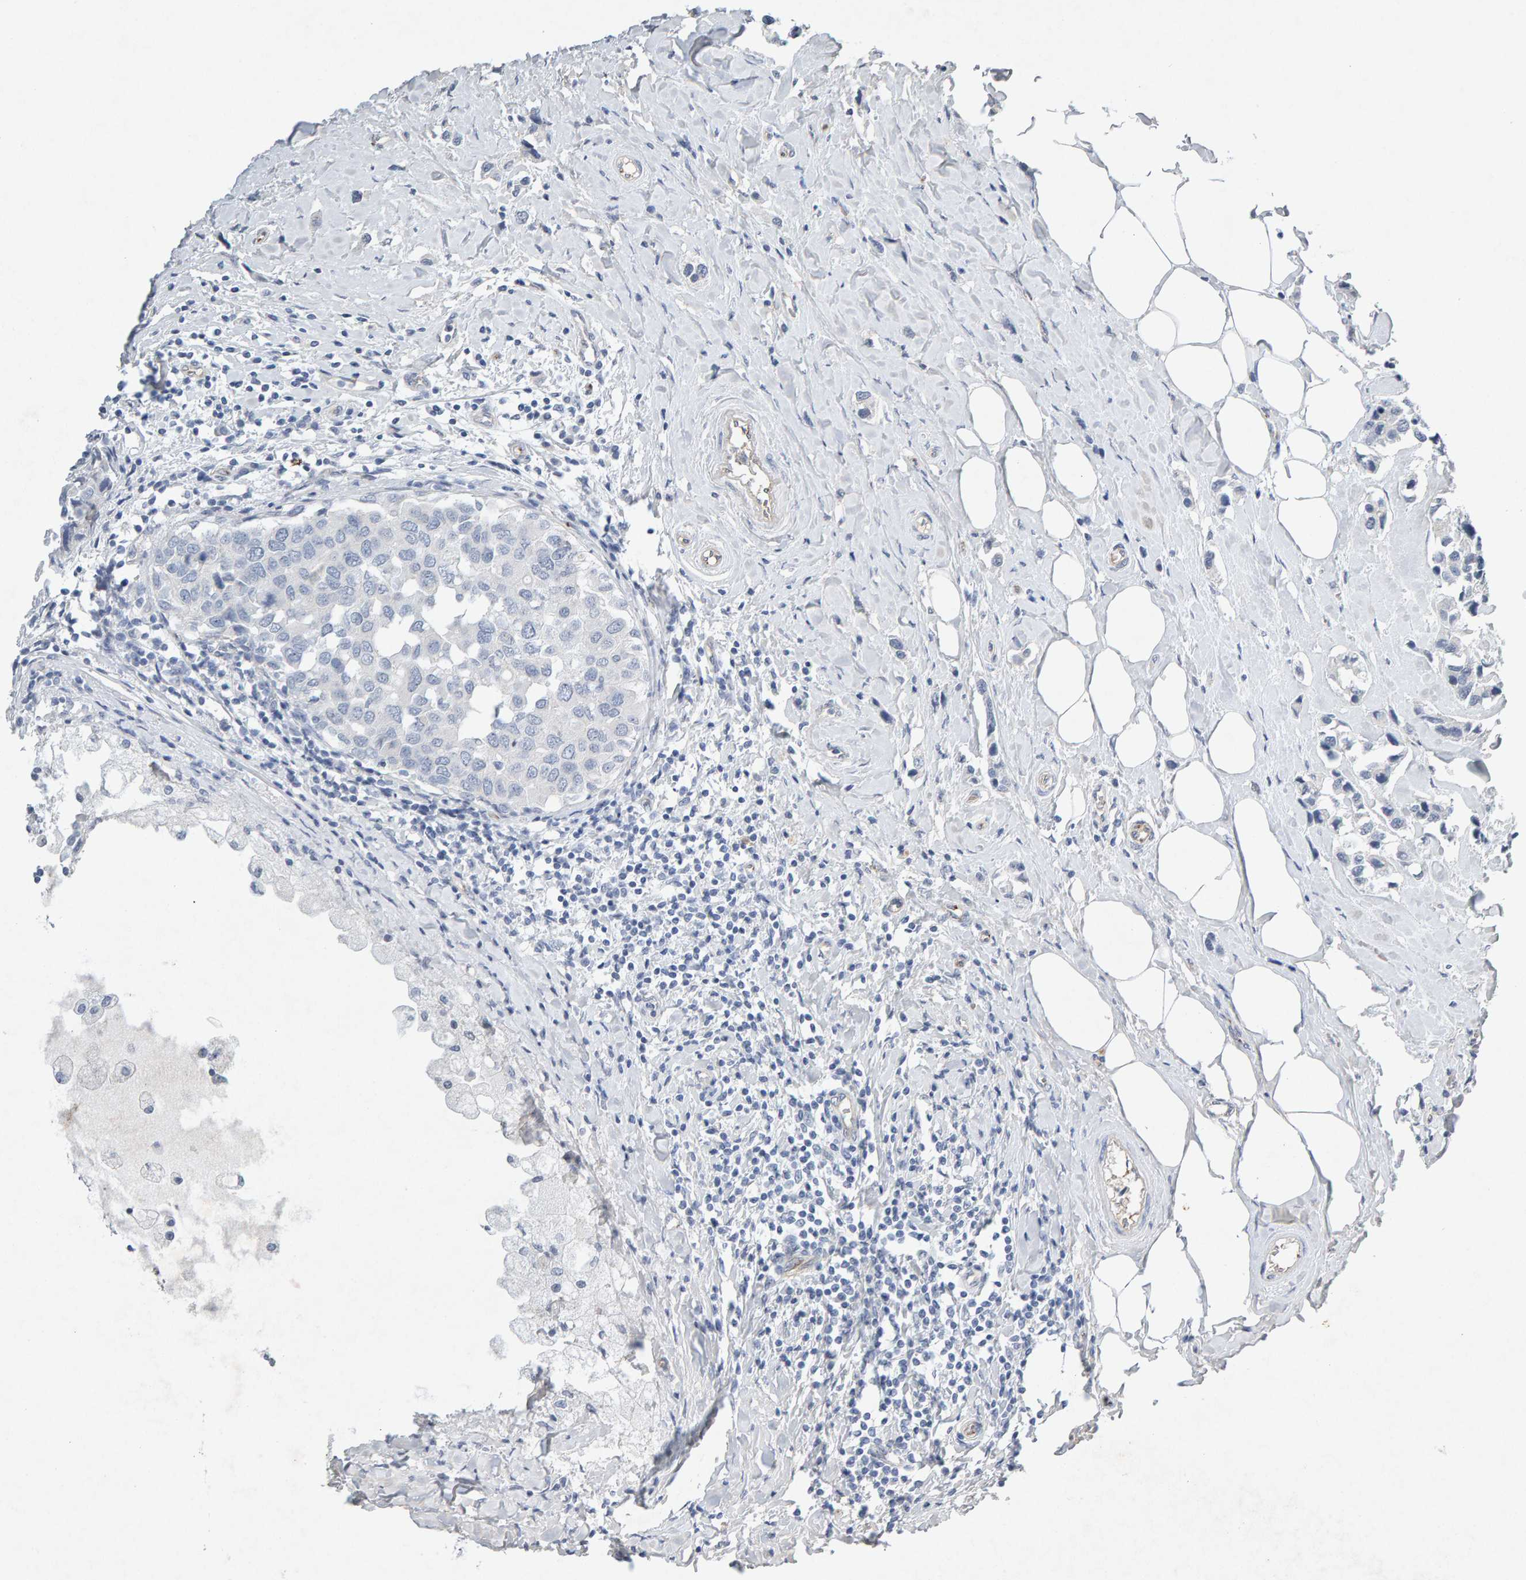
{"staining": {"intensity": "negative", "quantity": "none", "location": "none"}, "tissue": "breast cancer", "cell_type": "Tumor cells", "image_type": "cancer", "snomed": [{"axis": "morphology", "description": "Normal tissue, NOS"}, {"axis": "morphology", "description": "Duct carcinoma"}, {"axis": "topography", "description": "Breast"}], "caption": "A high-resolution image shows immunohistochemistry (IHC) staining of breast cancer (invasive ductal carcinoma), which demonstrates no significant expression in tumor cells.", "gene": "PTPRM", "patient": {"sex": "female", "age": 50}}